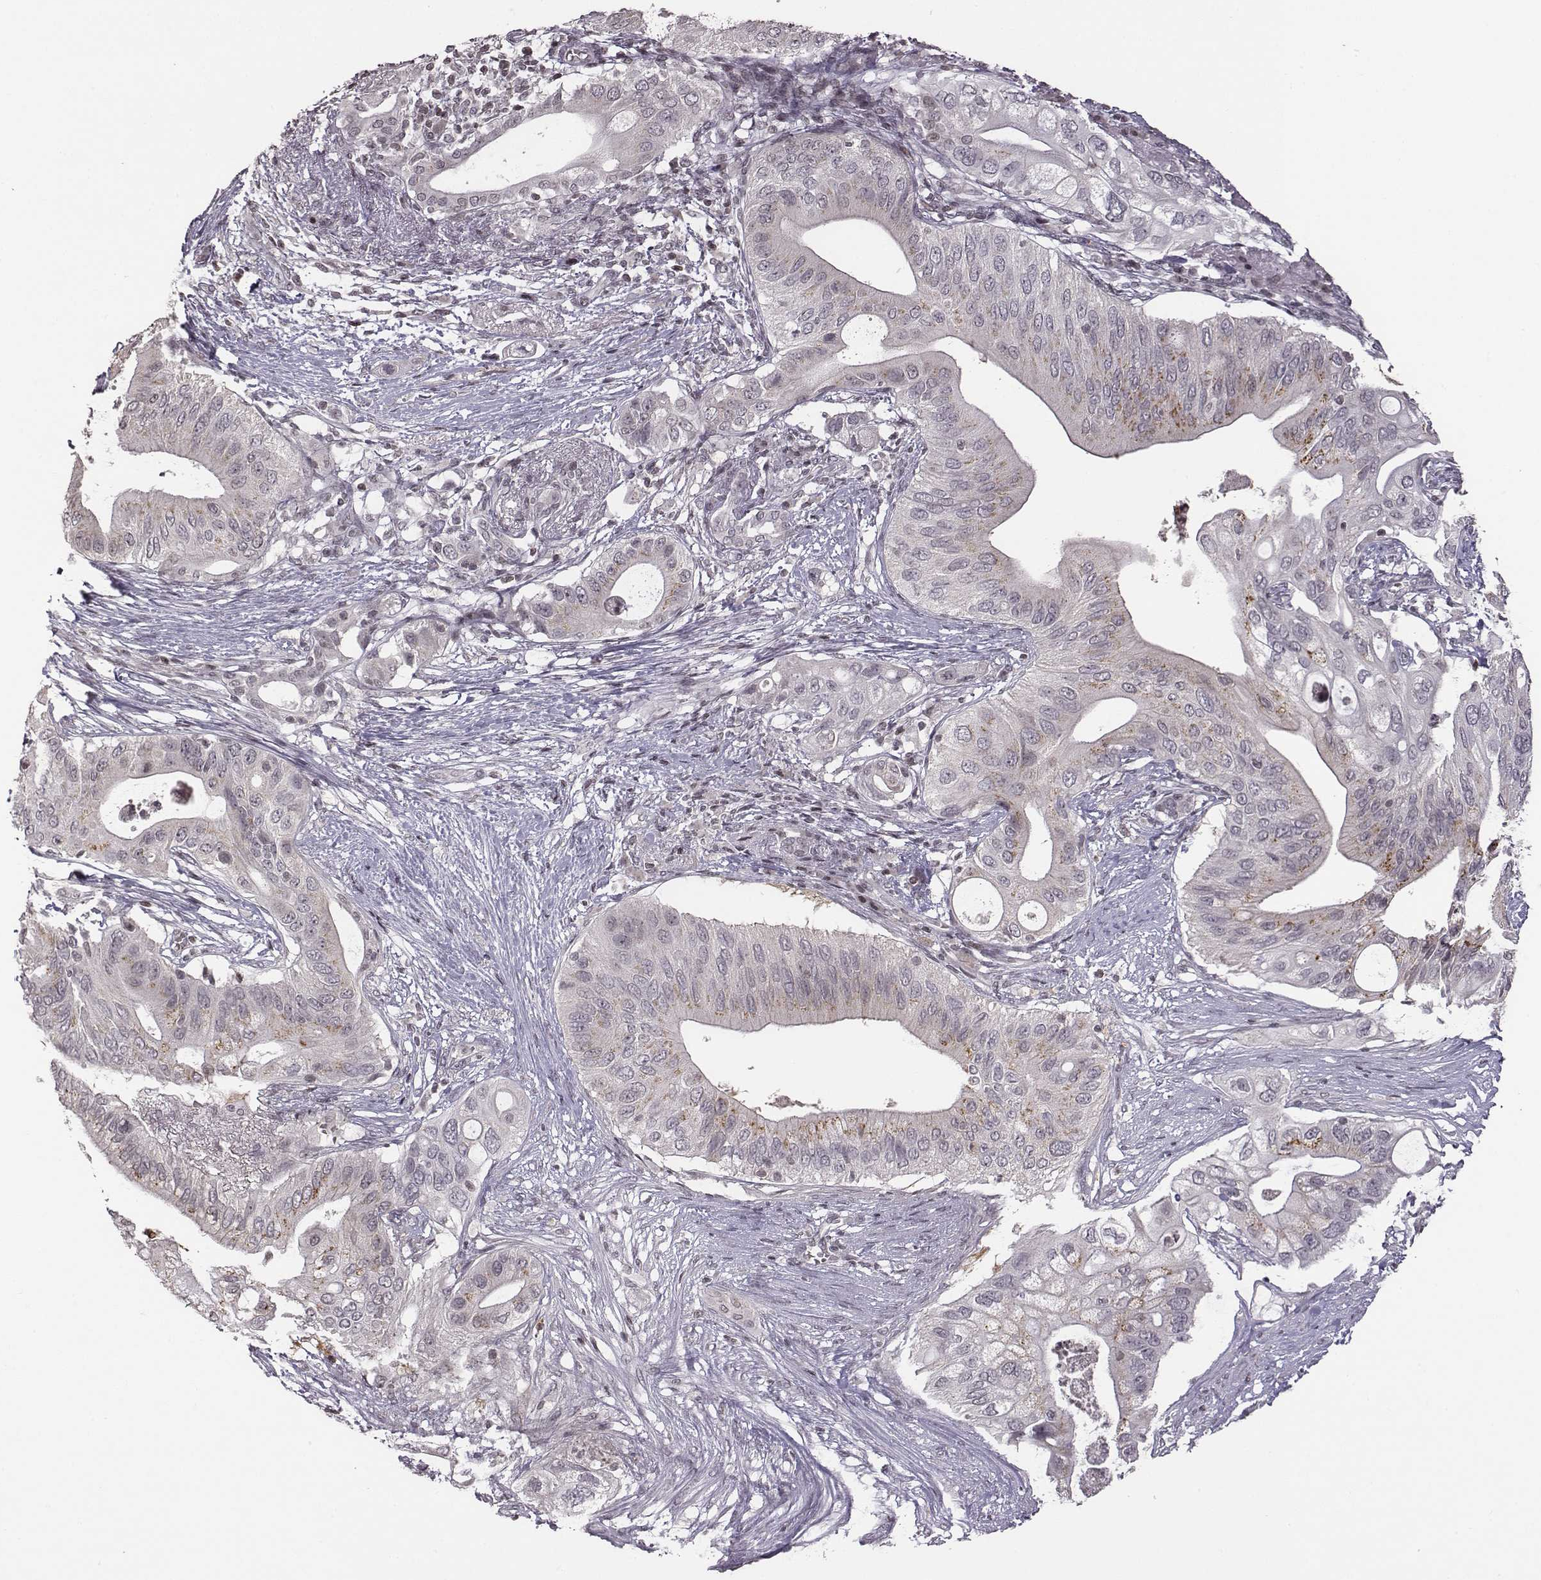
{"staining": {"intensity": "negative", "quantity": "none", "location": "none"}, "tissue": "pancreatic cancer", "cell_type": "Tumor cells", "image_type": "cancer", "snomed": [{"axis": "morphology", "description": "Adenocarcinoma, NOS"}, {"axis": "topography", "description": "Pancreas"}], "caption": "This micrograph is of pancreatic cancer (adenocarcinoma) stained with IHC to label a protein in brown with the nuclei are counter-stained blue. There is no positivity in tumor cells.", "gene": "GRM4", "patient": {"sex": "female", "age": 72}}